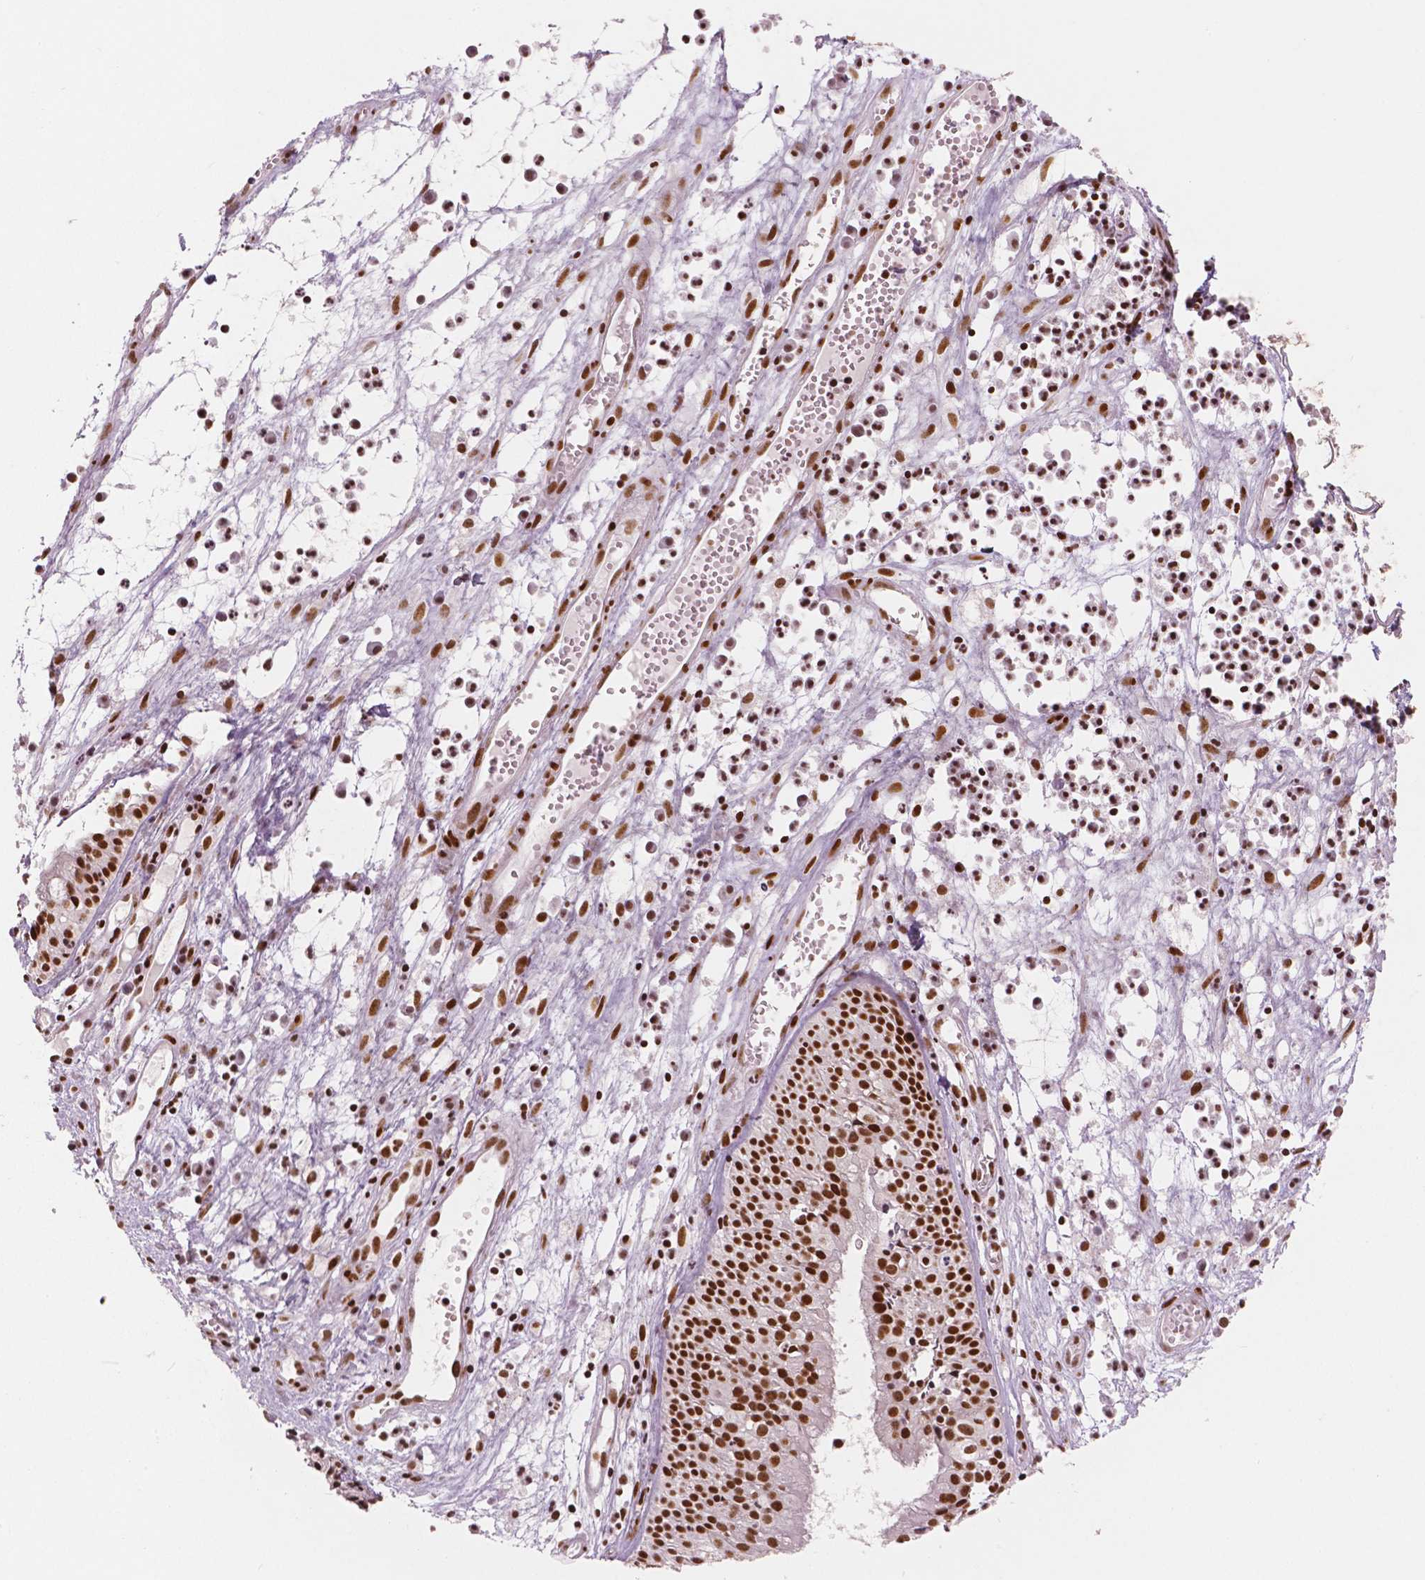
{"staining": {"intensity": "strong", "quantity": ">75%", "location": "nuclear"}, "tissue": "nasopharynx", "cell_type": "Respiratory epithelial cells", "image_type": "normal", "snomed": [{"axis": "morphology", "description": "Normal tissue, NOS"}, {"axis": "topography", "description": "Nasopharynx"}], "caption": "High-power microscopy captured an IHC histopathology image of benign nasopharynx, revealing strong nuclear positivity in about >75% of respiratory epithelial cells.", "gene": "BRD4", "patient": {"sex": "male", "age": 31}}